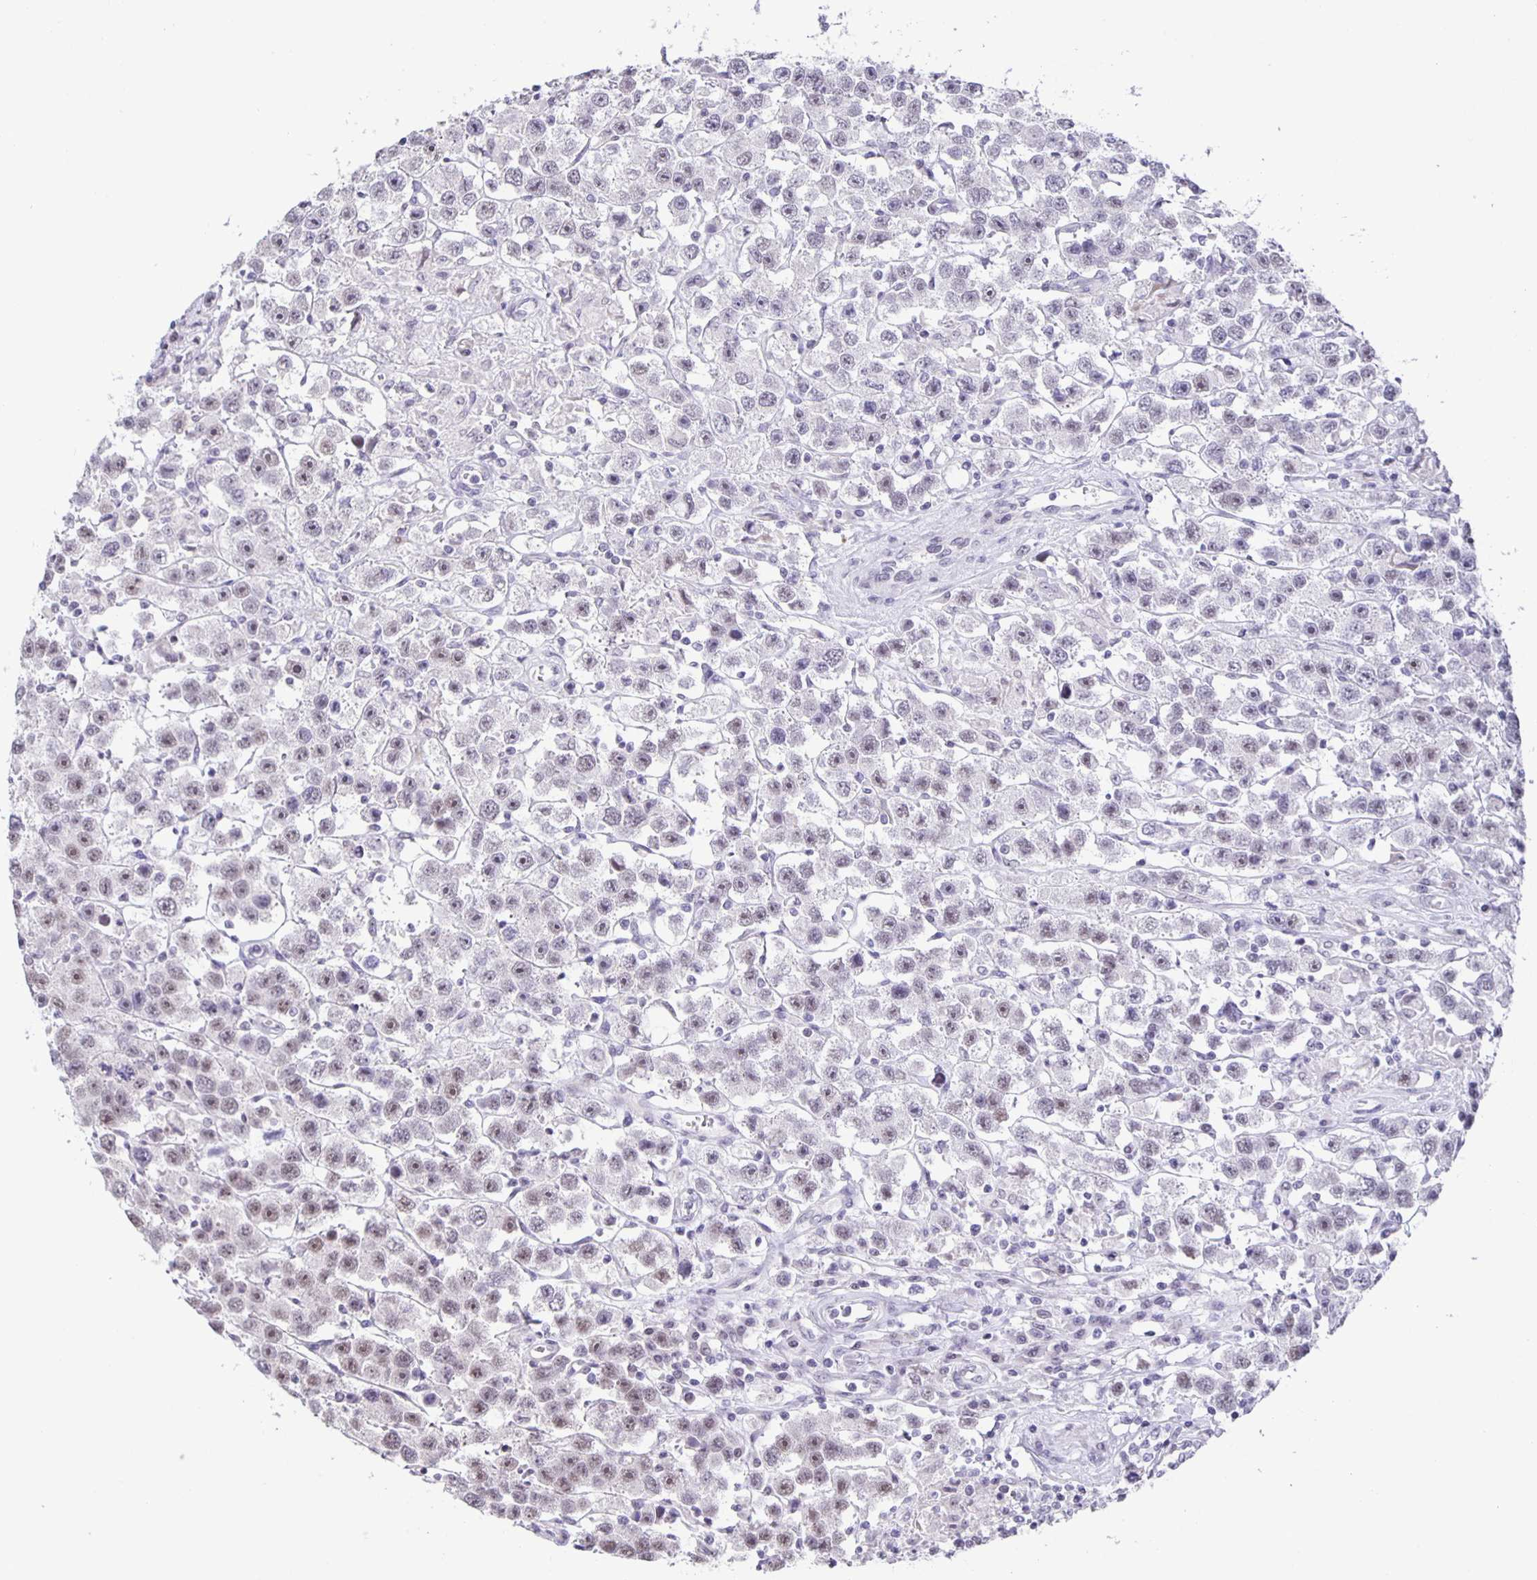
{"staining": {"intensity": "weak", "quantity": "<25%", "location": "nuclear"}, "tissue": "testis cancer", "cell_type": "Tumor cells", "image_type": "cancer", "snomed": [{"axis": "morphology", "description": "Seminoma, NOS"}, {"axis": "topography", "description": "Testis"}], "caption": "Tumor cells show no significant staining in seminoma (testis).", "gene": "PHRF1", "patient": {"sex": "male", "age": 45}}